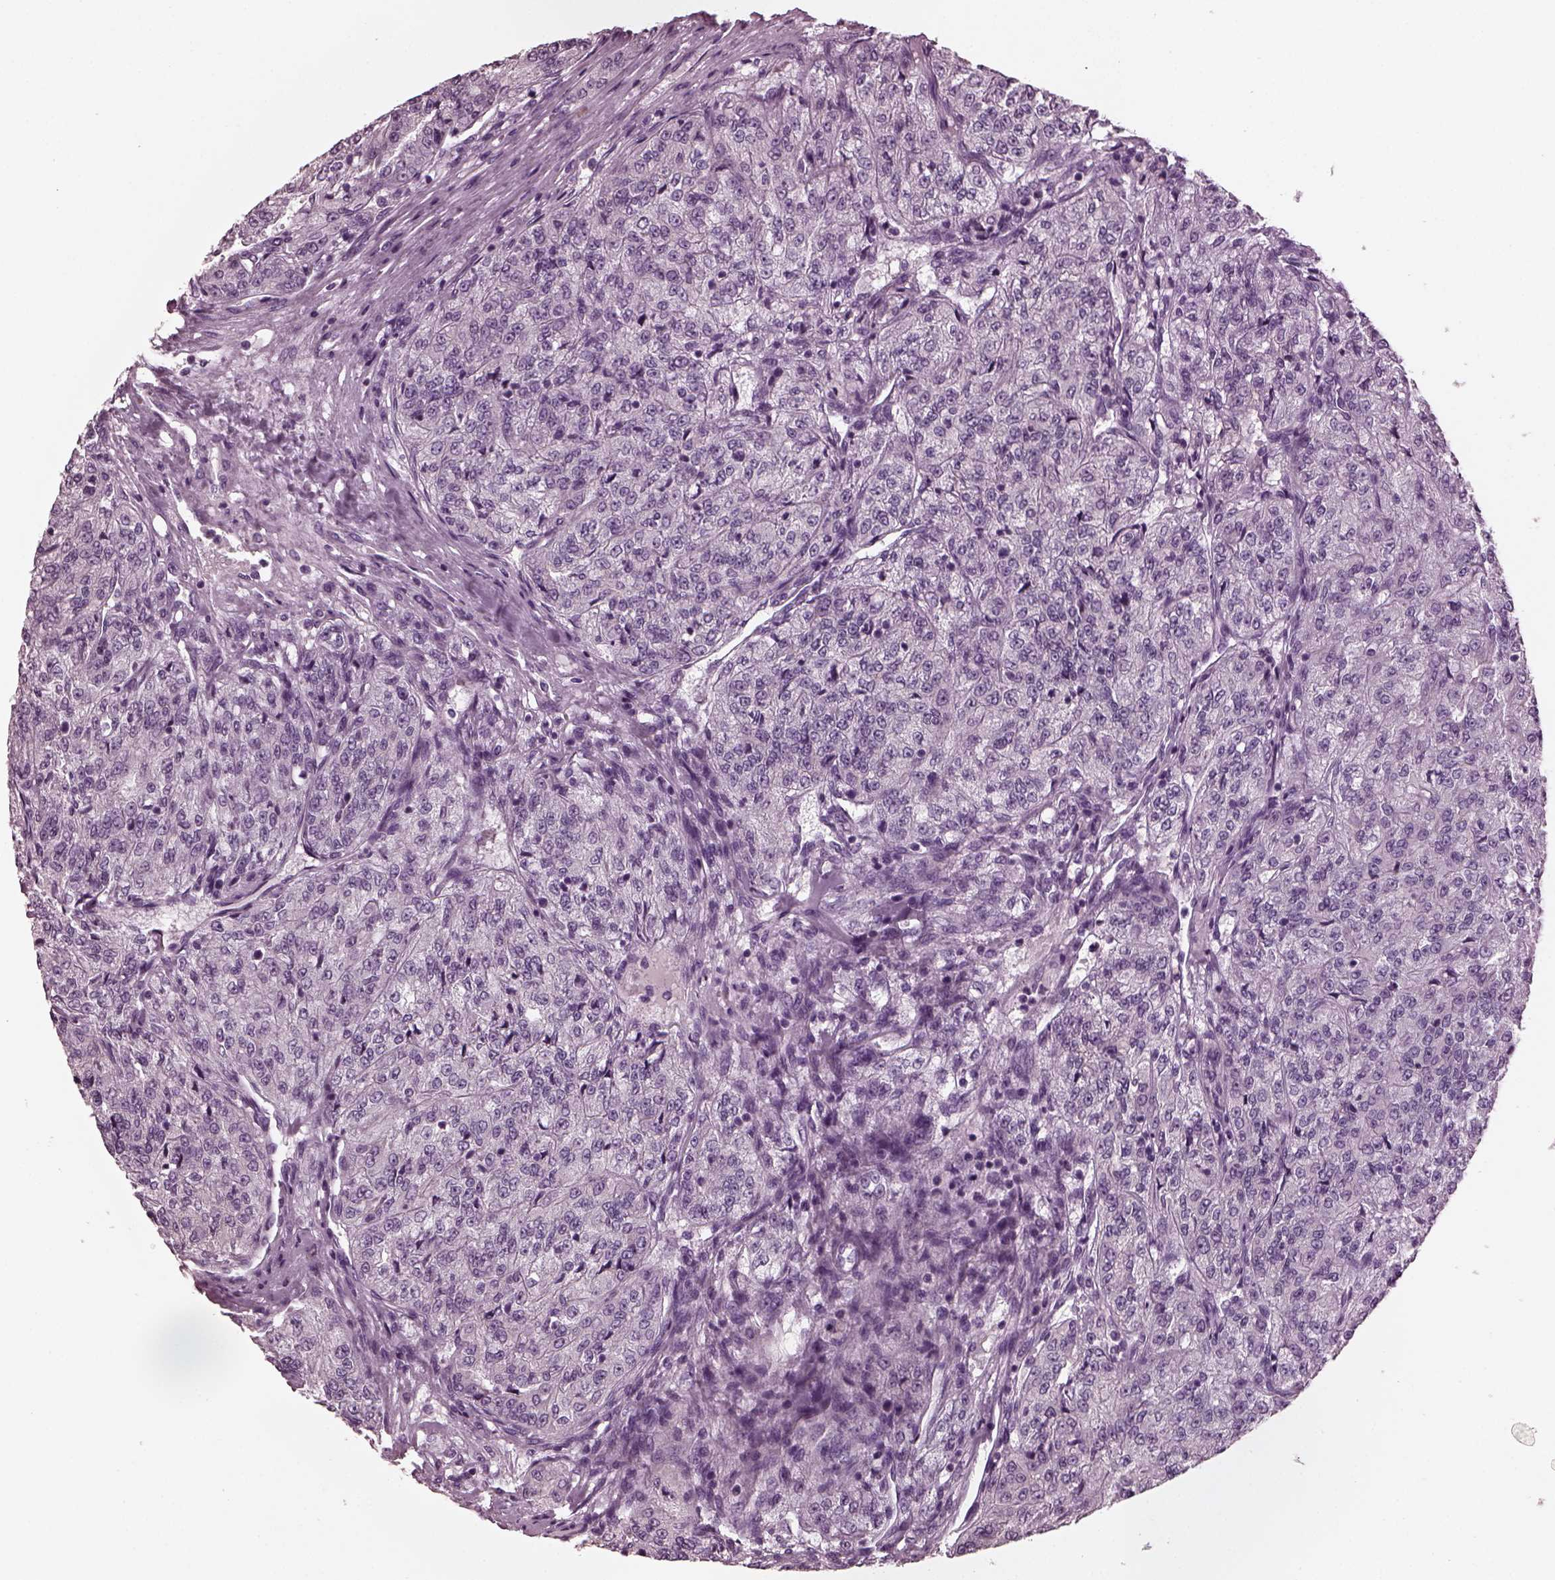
{"staining": {"intensity": "negative", "quantity": "none", "location": "none"}, "tissue": "renal cancer", "cell_type": "Tumor cells", "image_type": "cancer", "snomed": [{"axis": "morphology", "description": "Adenocarcinoma, NOS"}, {"axis": "topography", "description": "Kidney"}], "caption": "The micrograph displays no staining of tumor cells in renal adenocarcinoma.", "gene": "SLC6A17", "patient": {"sex": "female", "age": 63}}